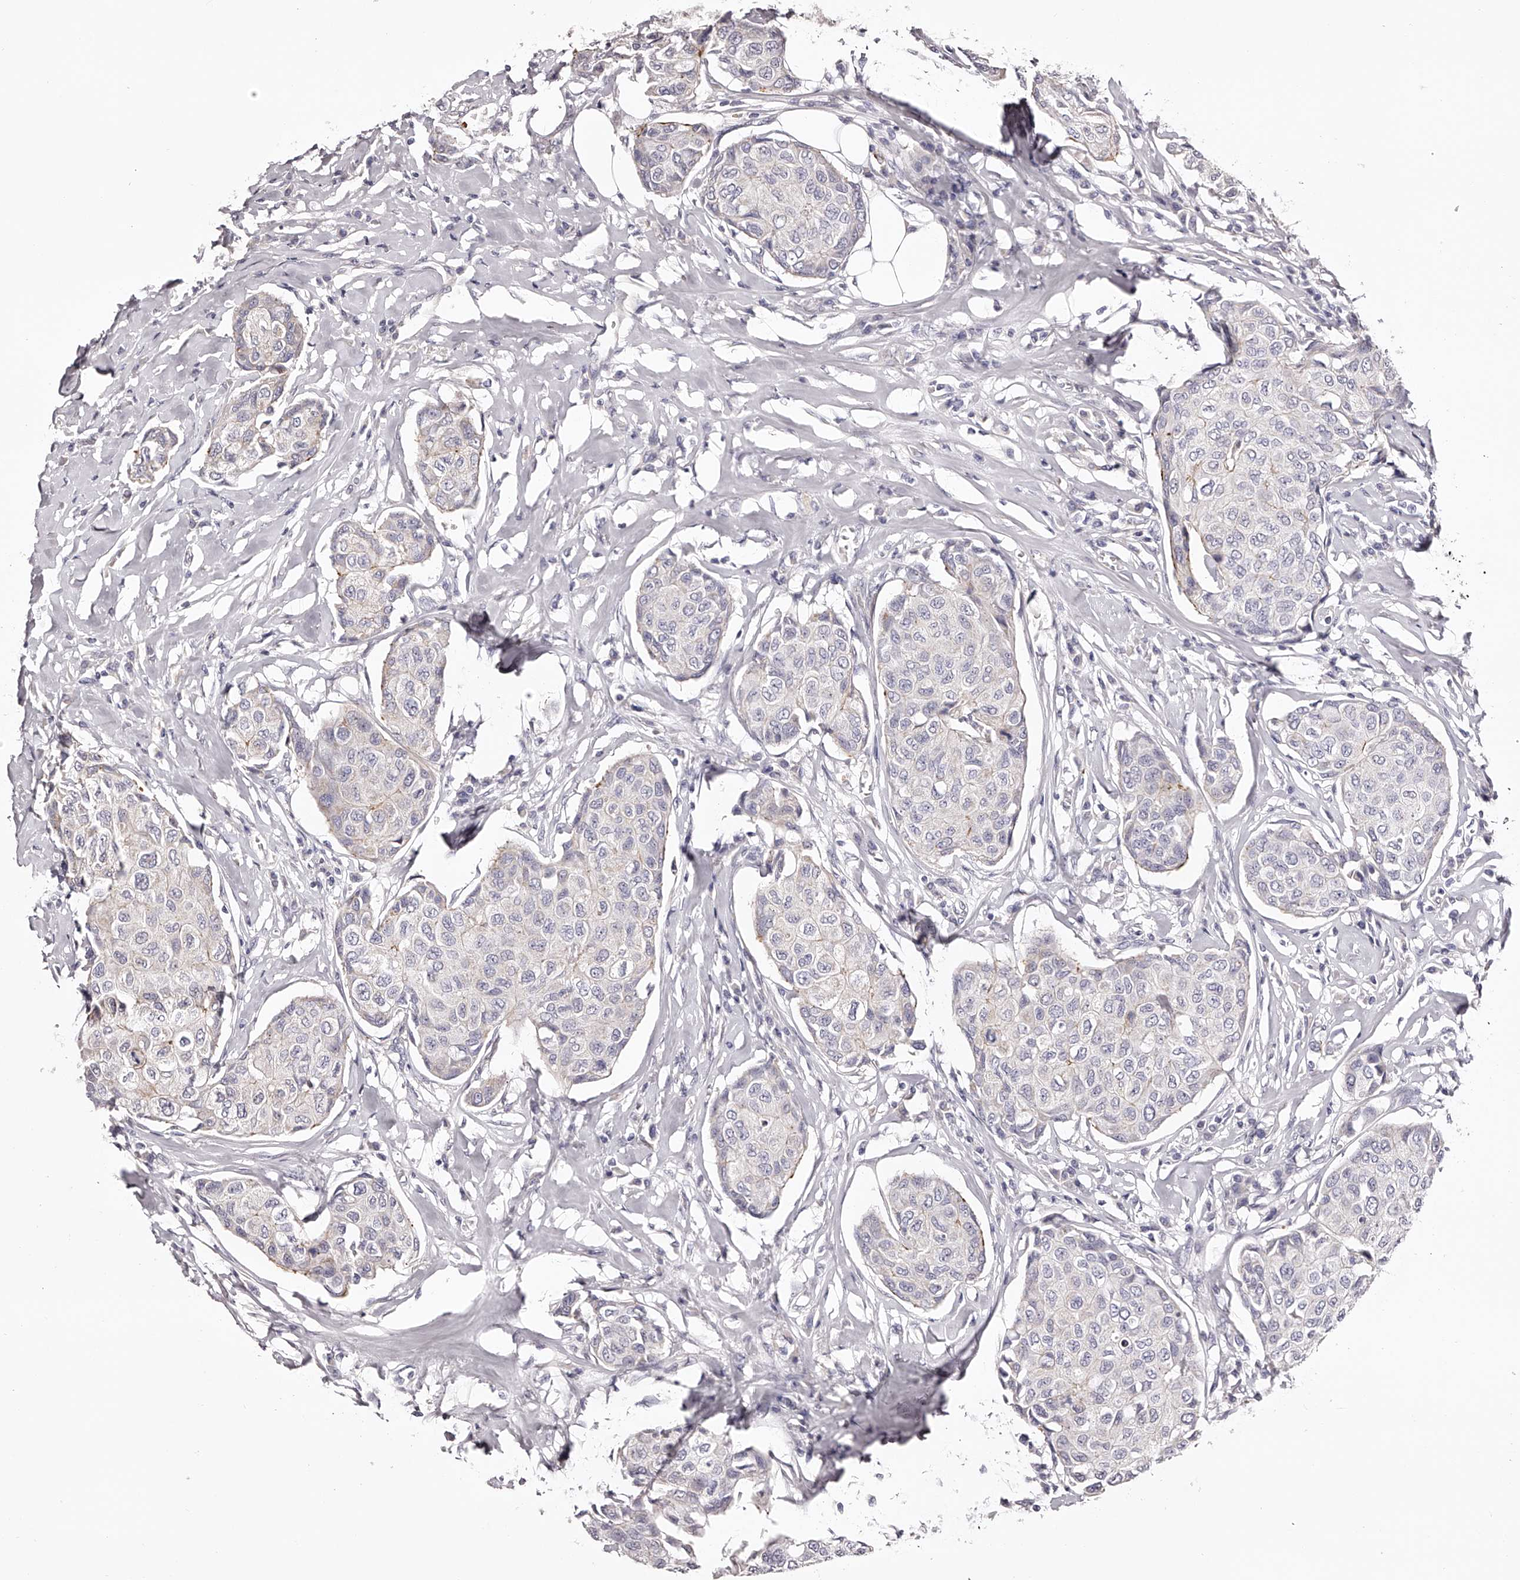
{"staining": {"intensity": "negative", "quantity": "none", "location": "none"}, "tissue": "breast cancer", "cell_type": "Tumor cells", "image_type": "cancer", "snomed": [{"axis": "morphology", "description": "Duct carcinoma"}, {"axis": "topography", "description": "Breast"}], "caption": "IHC of human infiltrating ductal carcinoma (breast) reveals no expression in tumor cells. (Immunohistochemistry (ihc), brightfield microscopy, high magnification).", "gene": "ODF2L", "patient": {"sex": "female", "age": 80}}